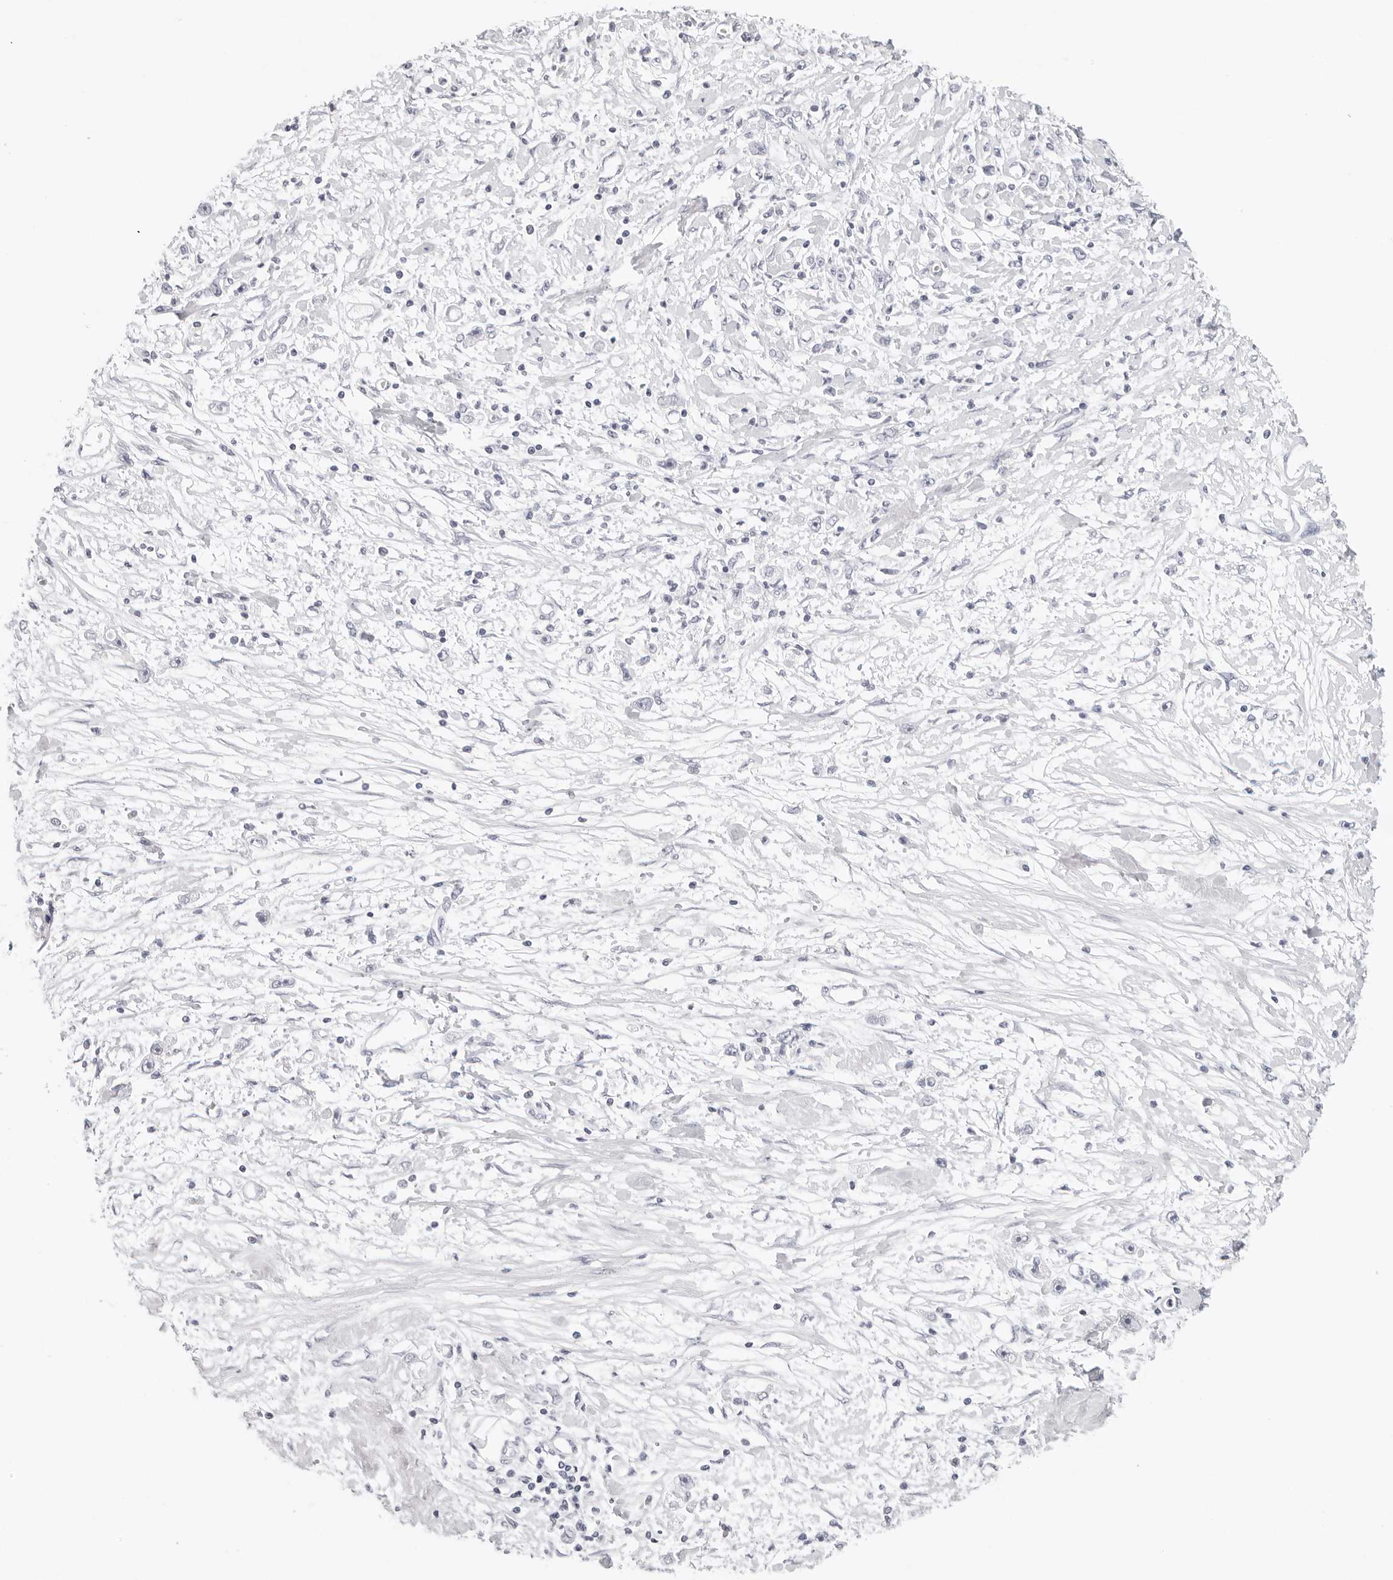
{"staining": {"intensity": "negative", "quantity": "none", "location": "none"}, "tissue": "stomach cancer", "cell_type": "Tumor cells", "image_type": "cancer", "snomed": [{"axis": "morphology", "description": "Adenocarcinoma, NOS"}, {"axis": "topography", "description": "Stomach"}], "caption": "A high-resolution image shows immunohistochemistry (IHC) staining of stomach cancer, which shows no significant positivity in tumor cells.", "gene": "AGMAT", "patient": {"sex": "female", "age": 59}}